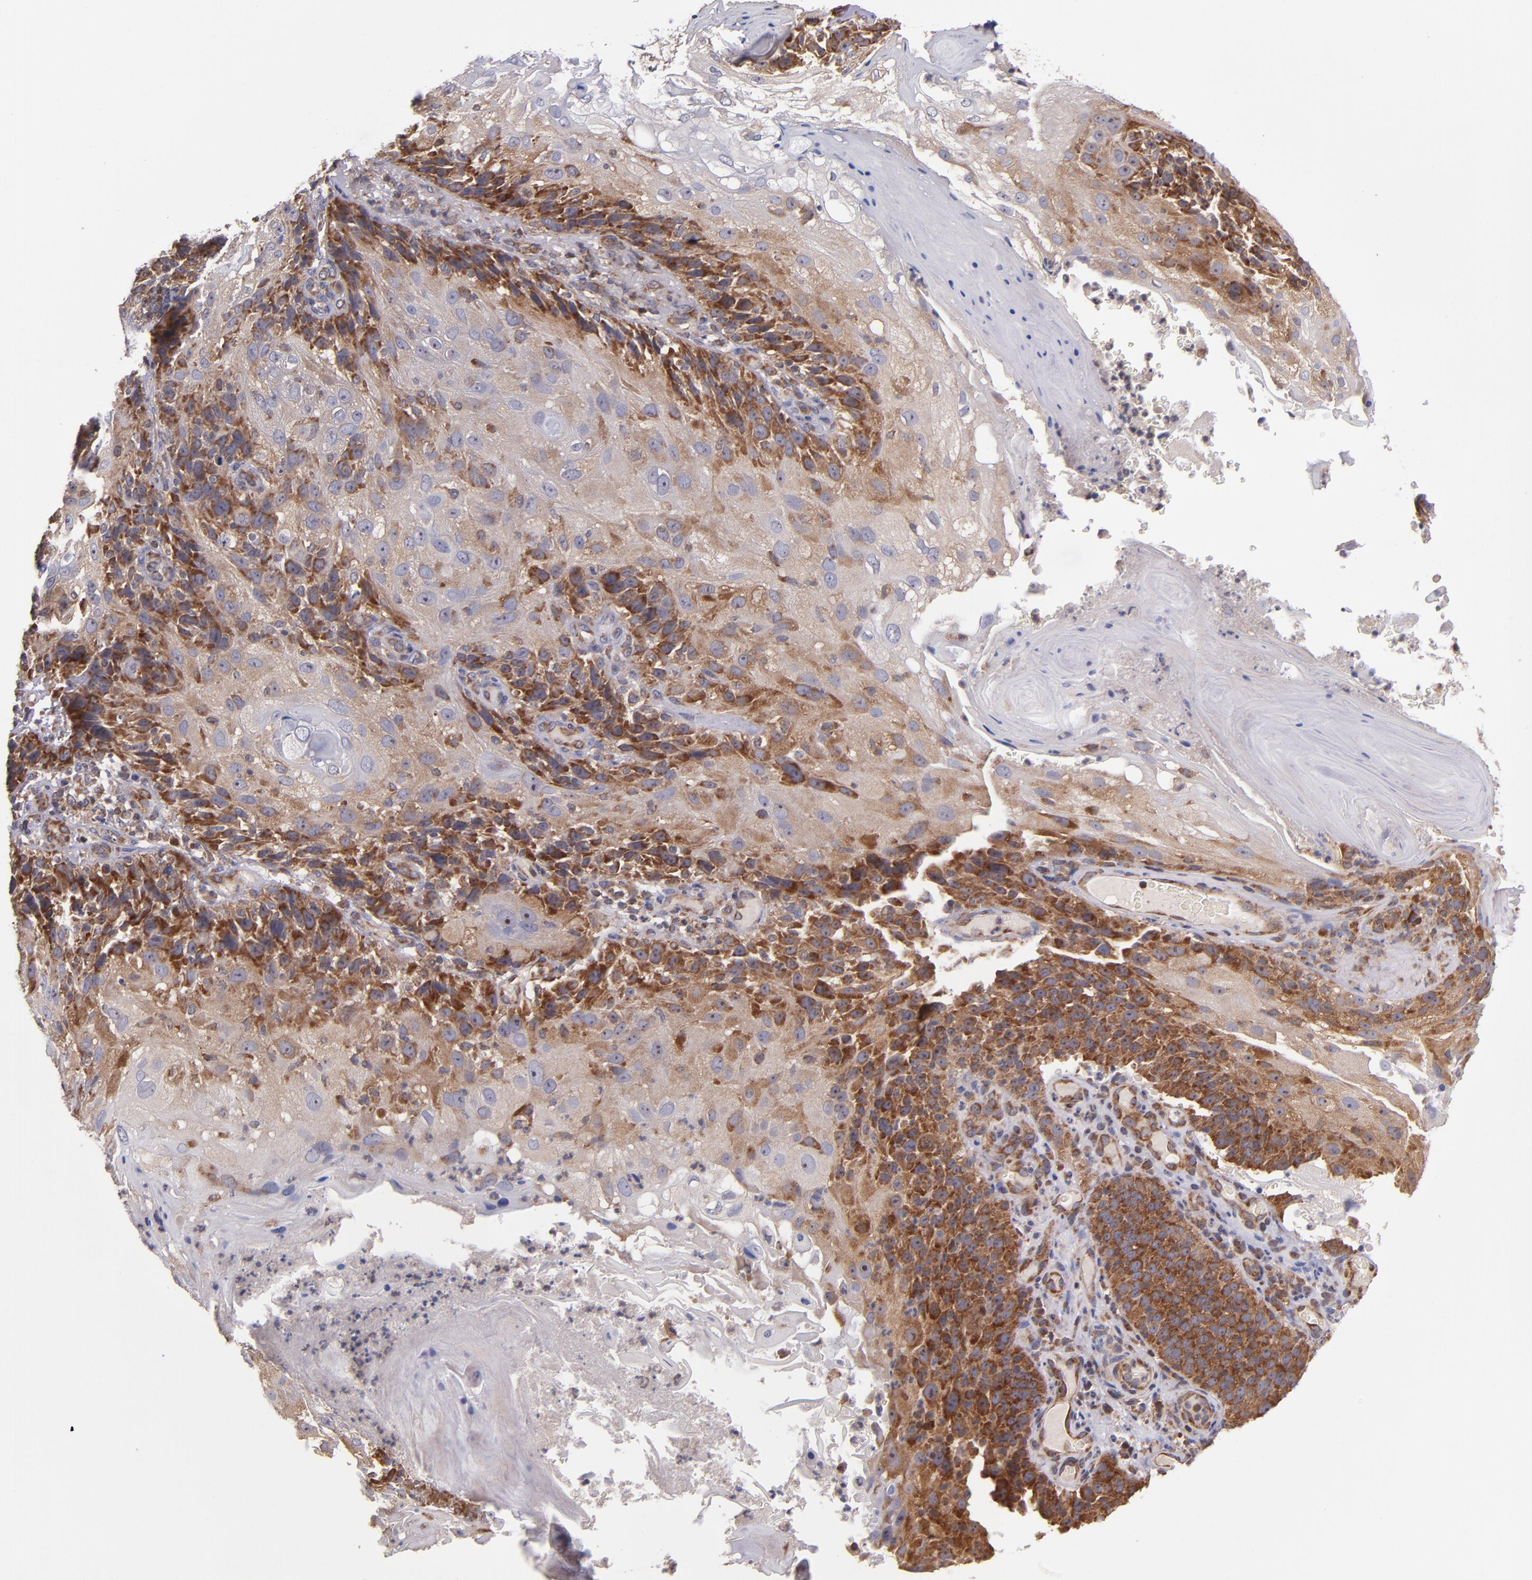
{"staining": {"intensity": "strong", "quantity": ">75%", "location": "cytoplasmic/membranous"}, "tissue": "skin cancer", "cell_type": "Tumor cells", "image_type": "cancer", "snomed": [{"axis": "morphology", "description": "Normal tissue, NOS"}, {"axis": "morphology", "description": "Squamous cell carcinoma, NOS"}, {"axis": "topography", "description": "Skin"}], "caption": "Skin squamous cell carcinoma stained for a protein reveals strong cytoplasmic/membranous positivity in tumor cells. (DAB (3,3'-diaminobenzidine) IHC, brown staining for protein, blue staining for nuclei).", "gene": "EIF4ENIF1", "patient": {"sex": "female", "age": 83}}